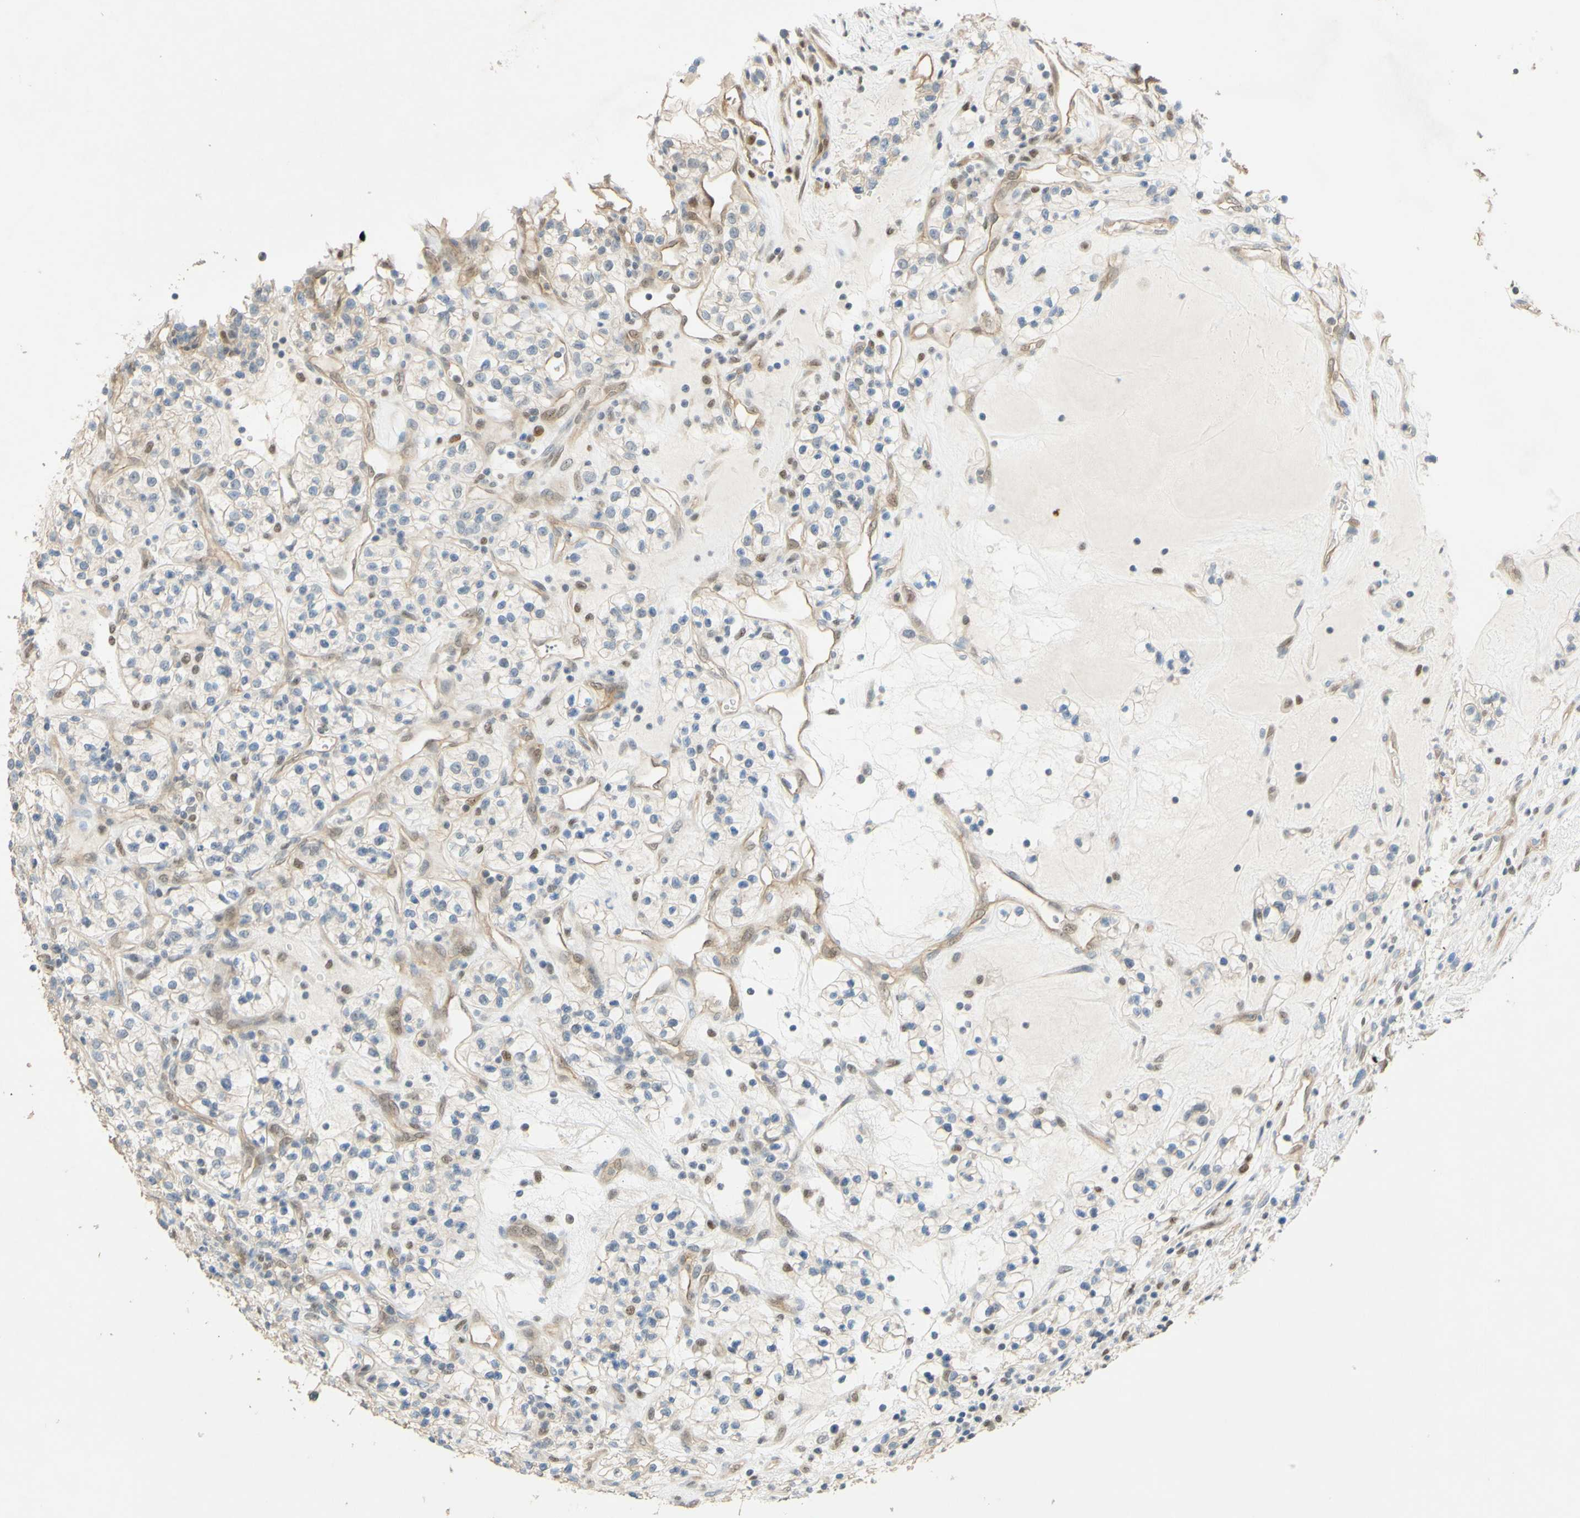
{"staining": {"intensity": "negative", "quantity": "none", "location": "none"}, "tissue": "renal cancer", "cell_type": "Tumor cells", "image_type": "cancer", "snomed": [{"axis": "morphology", "description": "Adenocarcinoma, NOS"}, {"axis": "topography", "description": "Kidney"}], "caption": "This is an IHC image of human renal cancer. There is no positivity in tumor cells.", "gene": "POLB", "patient": {"sex": "female", "age": 57}}